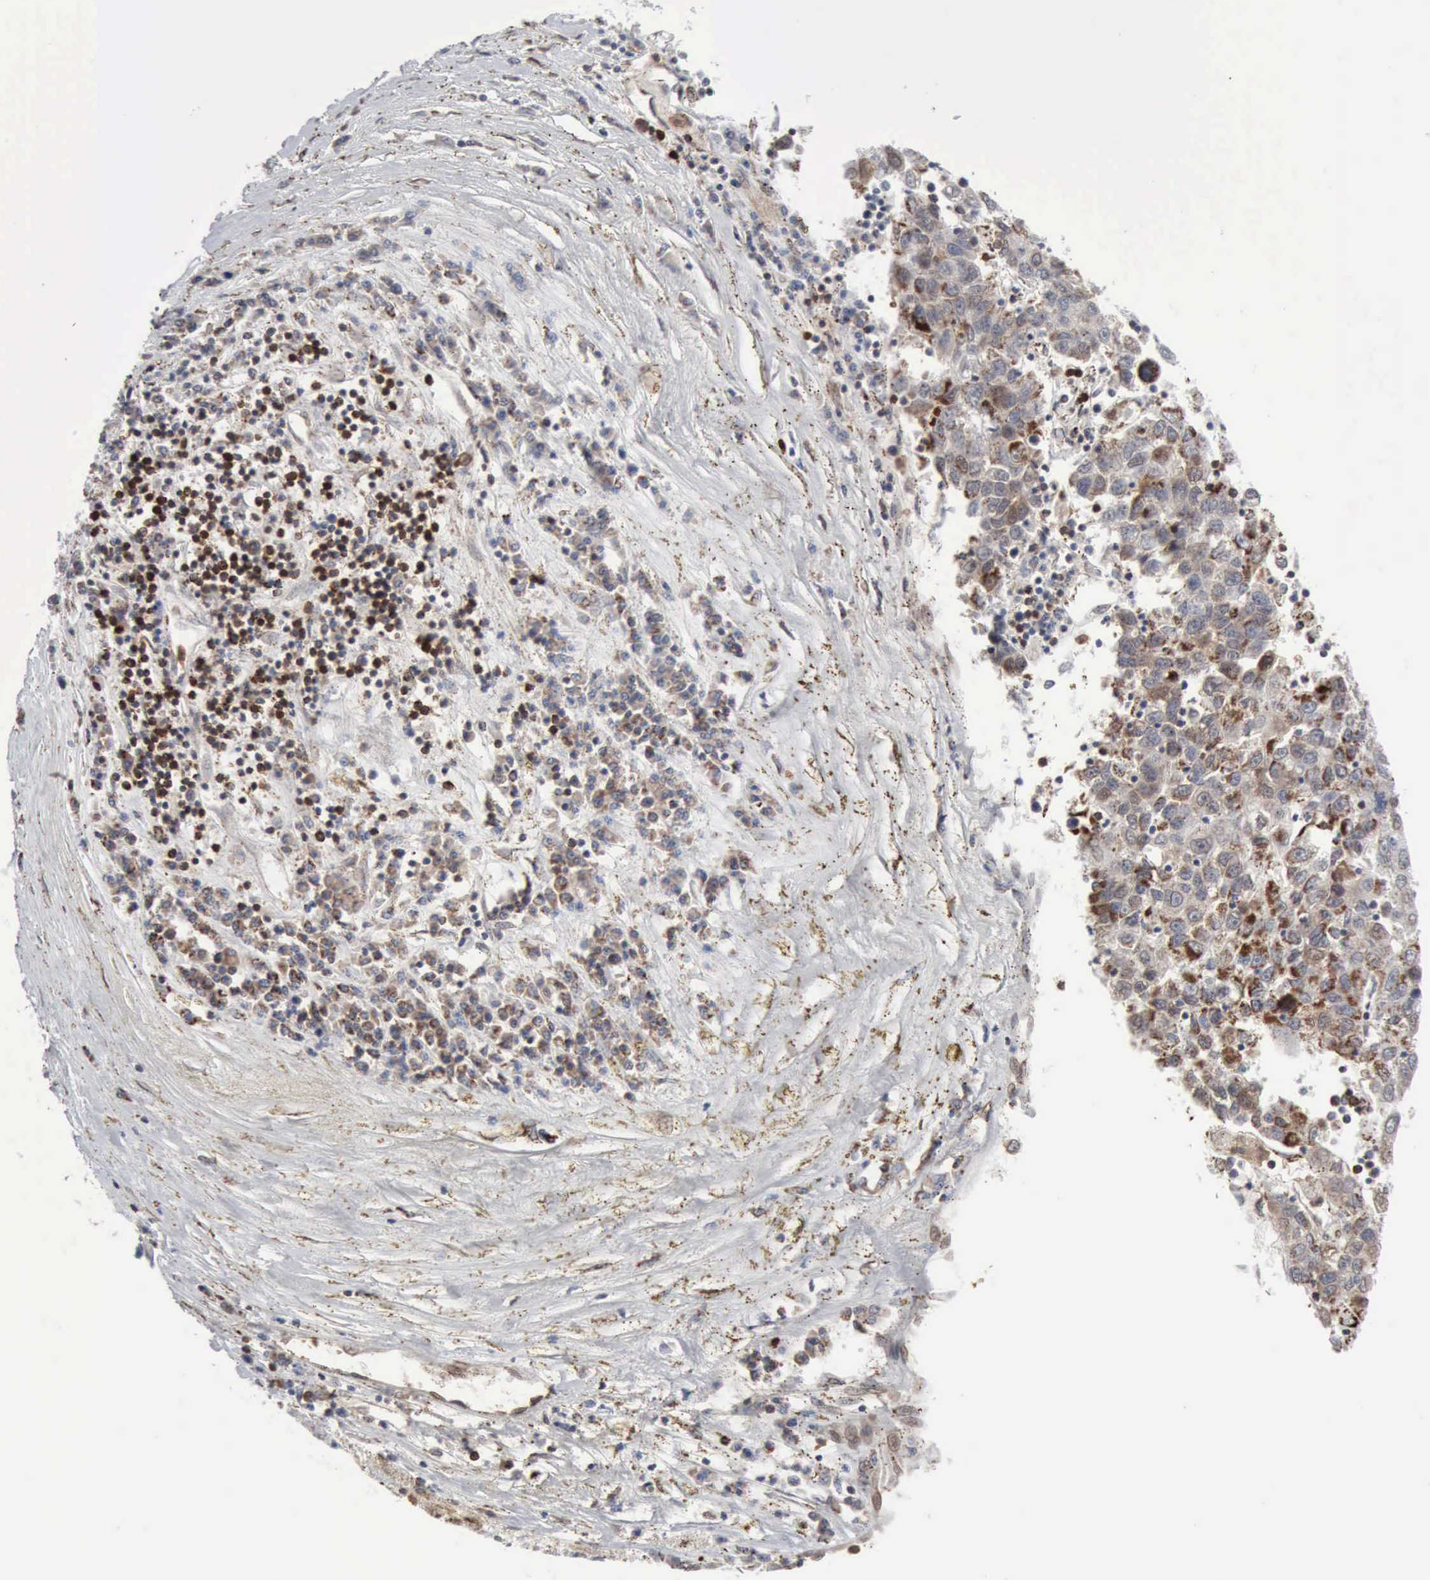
{"staining": {"intensity": "moderate", "quantity": ">75%", "location": "cytoplasmic/membranous"}, "tissue": "liver cancer", "cell_type": "Tumor cells", "image_type": "cancer", "snomed": [{"axis": "morphology", "description": "Carcinoma, Hepatocellular, NOS"}, {"axis": "topography", "description": "Liver"}], "caption": "A medium amount of moderate cytoplasmic/membranous positivity is seen in approximately >75% of tumor cells in hepatocellular carcinoma (liver) tissue.", "gene": "ACO2", "patient": {"sex": "male", "age": 49}}